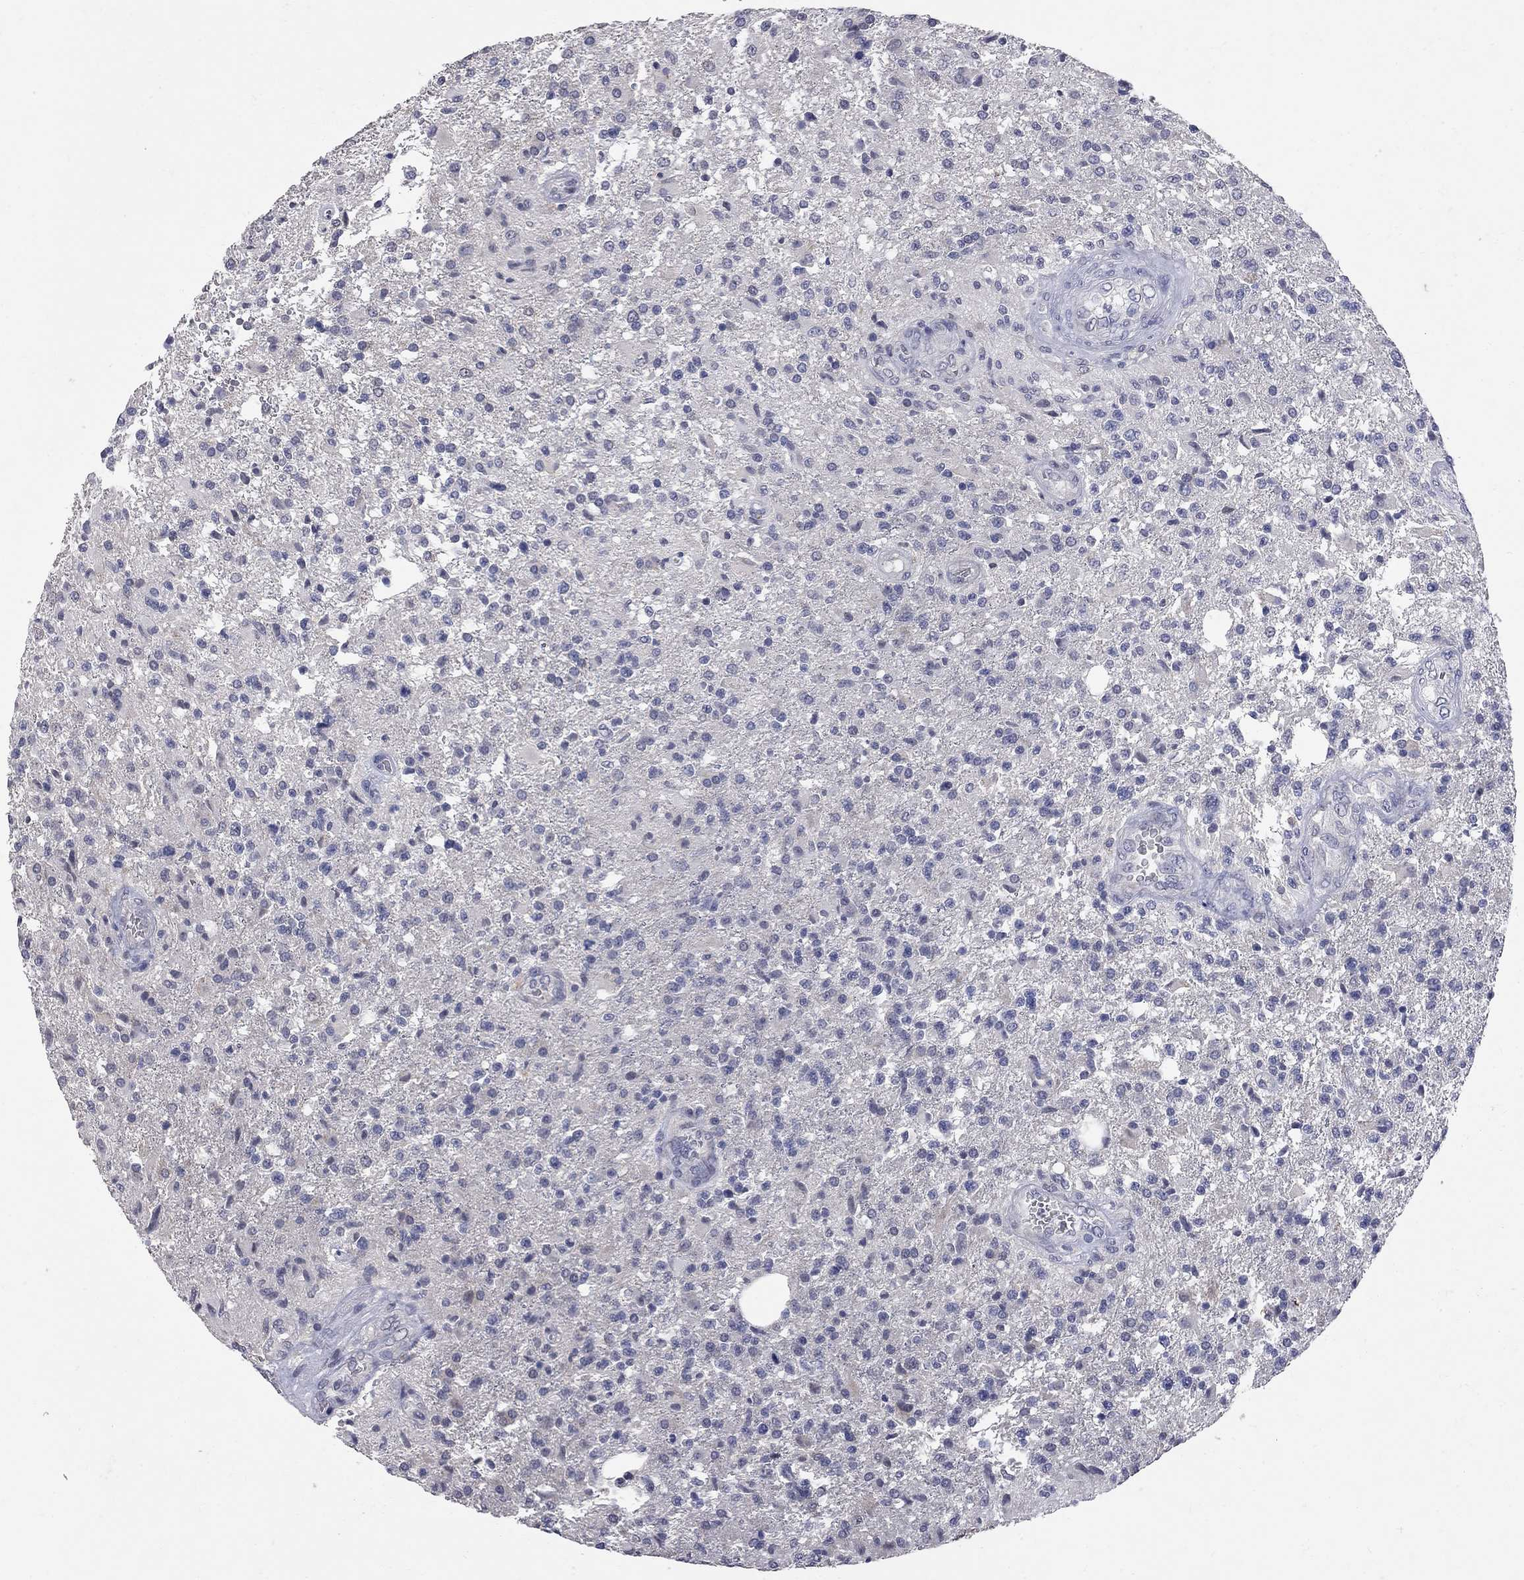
{"staining": {"intensity": "negative", "quantity": "none", "location": "none"}, "tissue": "glioma", "cell_type": "Tumor cells", "image_type": "cancer", "snomed": [{"axis": "morphology", "description": "Glioma, malignant, High grade"}, {"axis": "topography", "description": "Brain"}], "caption": "High-grade glioma (malignant) stained for a protein using immunohistochemistry displays no expression tumor cells.", "gene": "NOS2", "patient": {"sex": "male", "age": 56}}